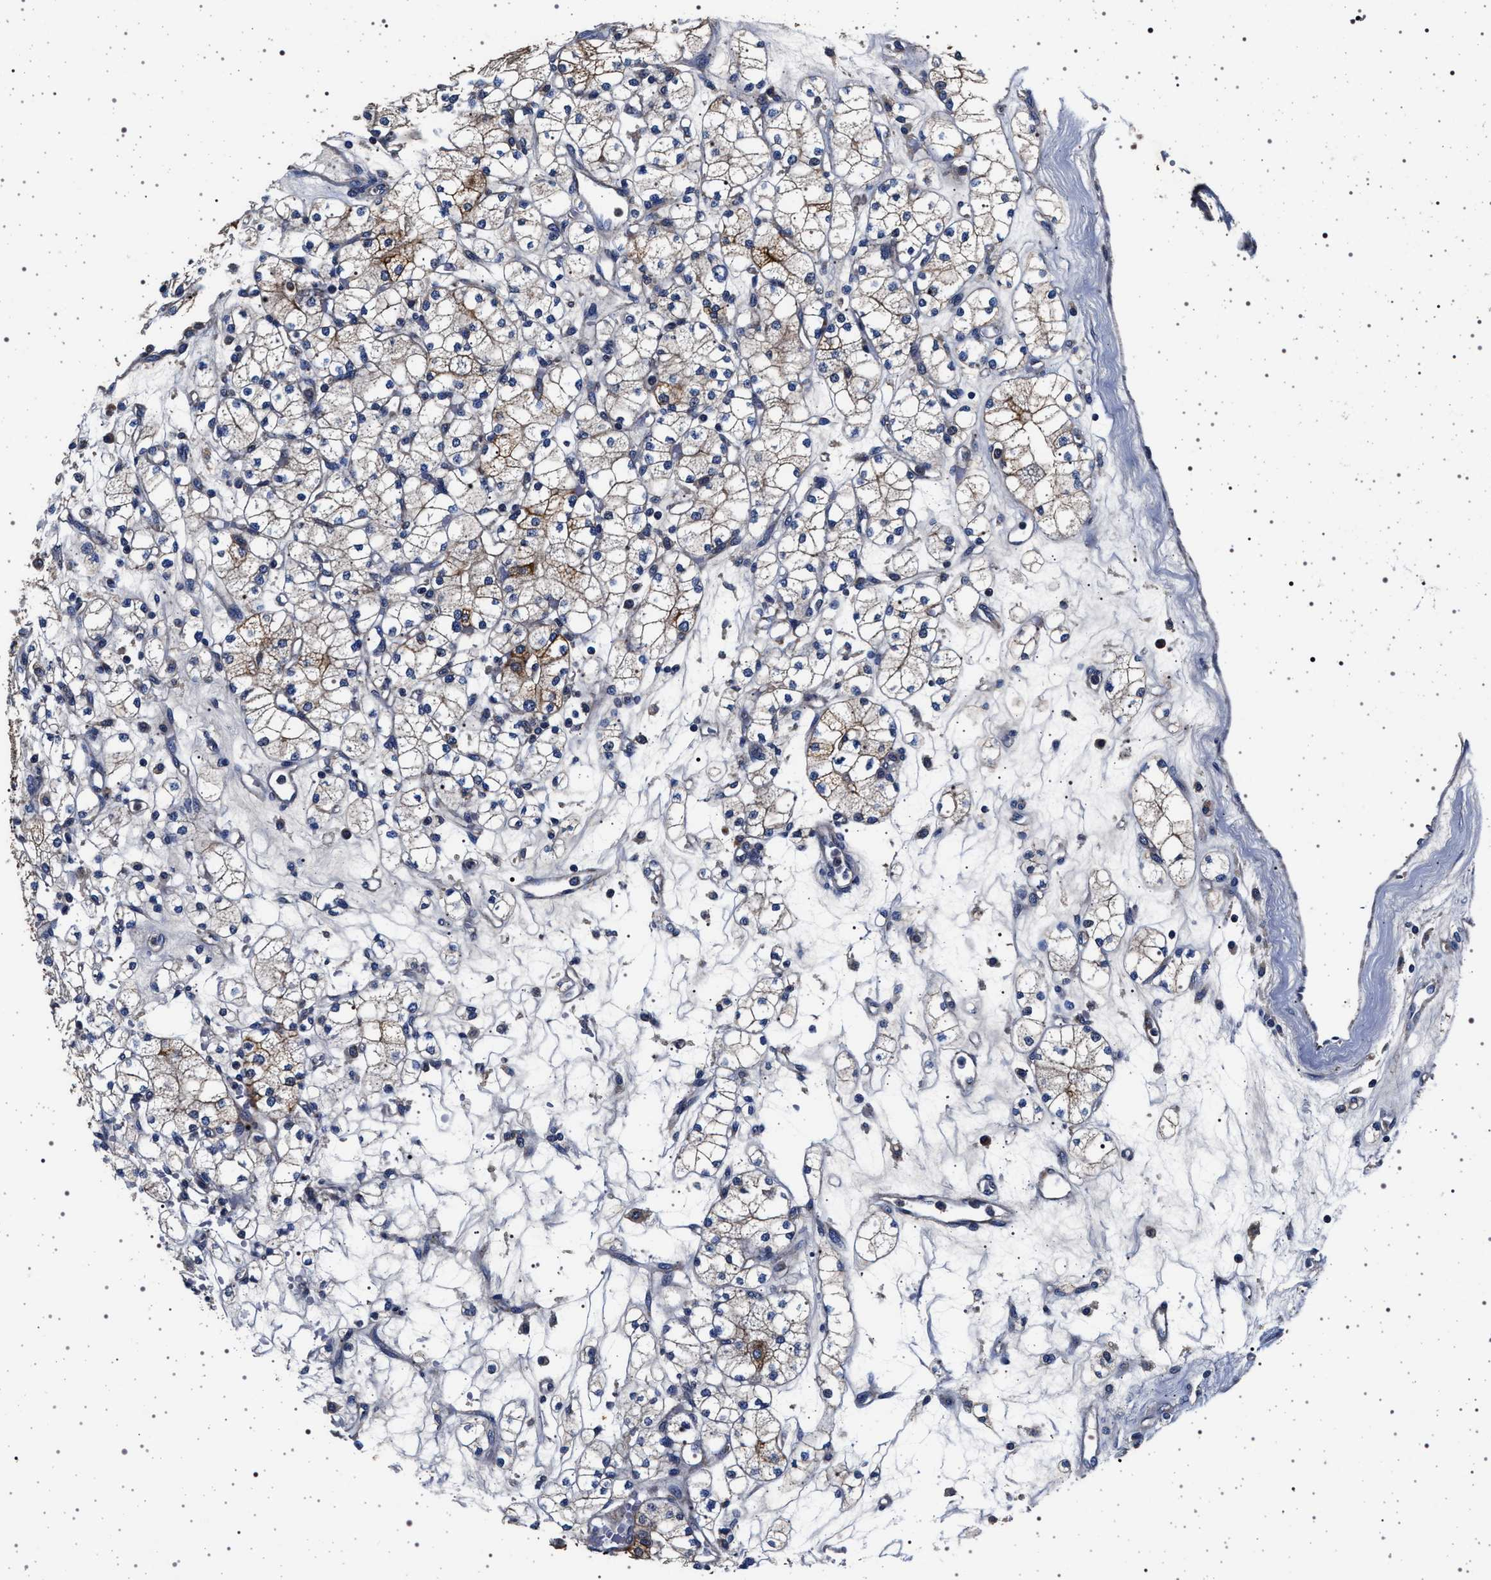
{"staining": {"intensity": "moderate", "quantity": "<25%", "location": "cytoplasmic/membranous"}, "tissue": "renal cancer", "cell_type": "Tumor cells", "image_type": "cancer", "snomed": [{"axis": "morphology", "description": "Adenocarcinoma, NOS"}, {"axis": "topography", "description": "Kidney"}], "caption": "IHC image of neoplastic tissue: renal cancer stained using IHC reveals low levels of moderate protein expression localized specifically in the cytoplasmic/membranous of tumor cells, appearing as a cytoplasmic/membranous brown color.", "gene": "MAP3K2", "patient": {"sex": "male", "age": 77}}